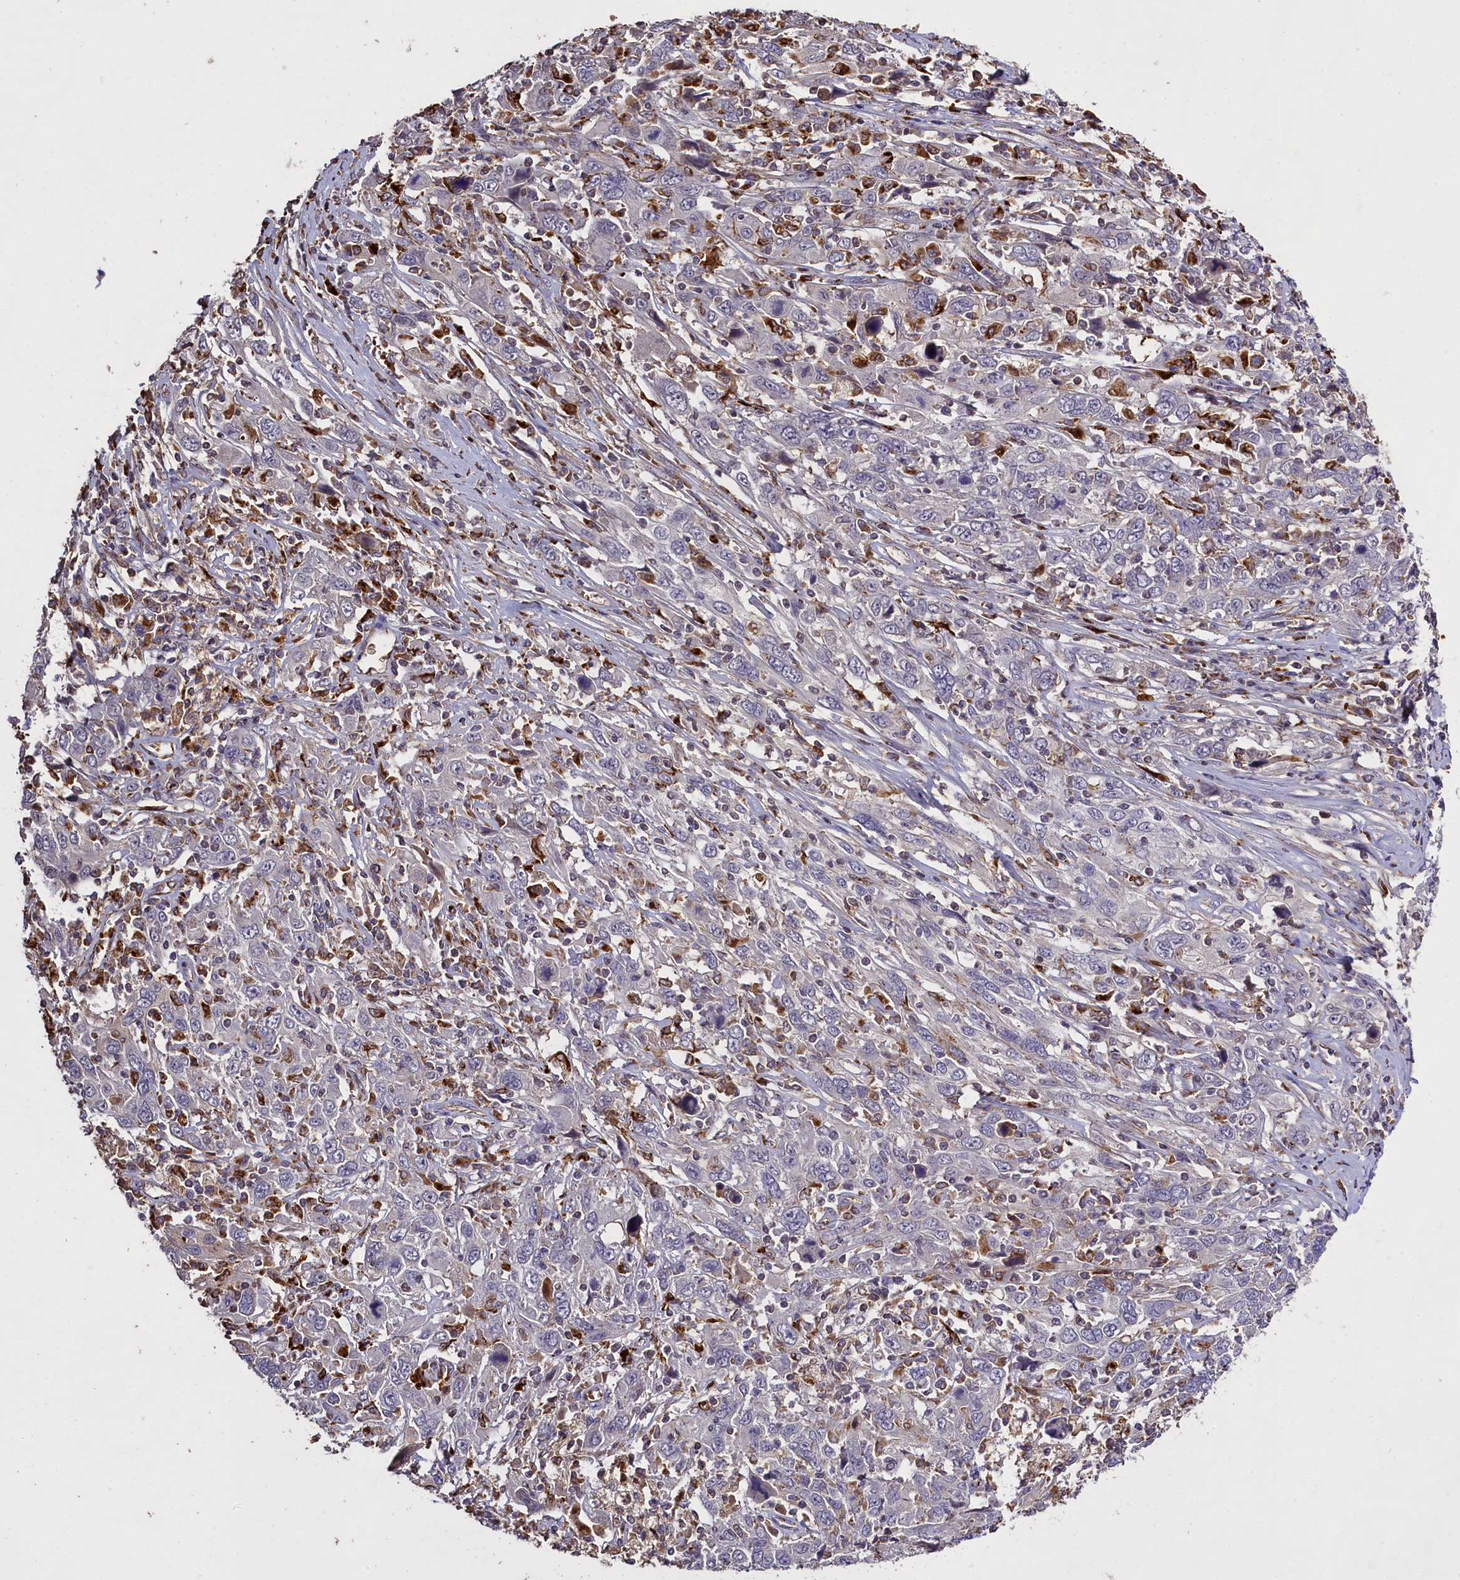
{"staining": {"intensity": "negative", "quantity": "none", "location": "none"}, "tissue": "cervical cancer", "cell_type": "Tumor cells", "image_type": "cancer", "snomed": [{"axis": "morphology", "description": "Squamous cell carcinoma, NOS"}, {"axis": "topography", "description": "Cervix"}], "caption": "Immunohistochemical staining of human squamous cell carcinoma (cervical) shows no significant expression in tumor cells.", "gene": "CLRN2", "patient": {"sex": "female", "age": 46}}